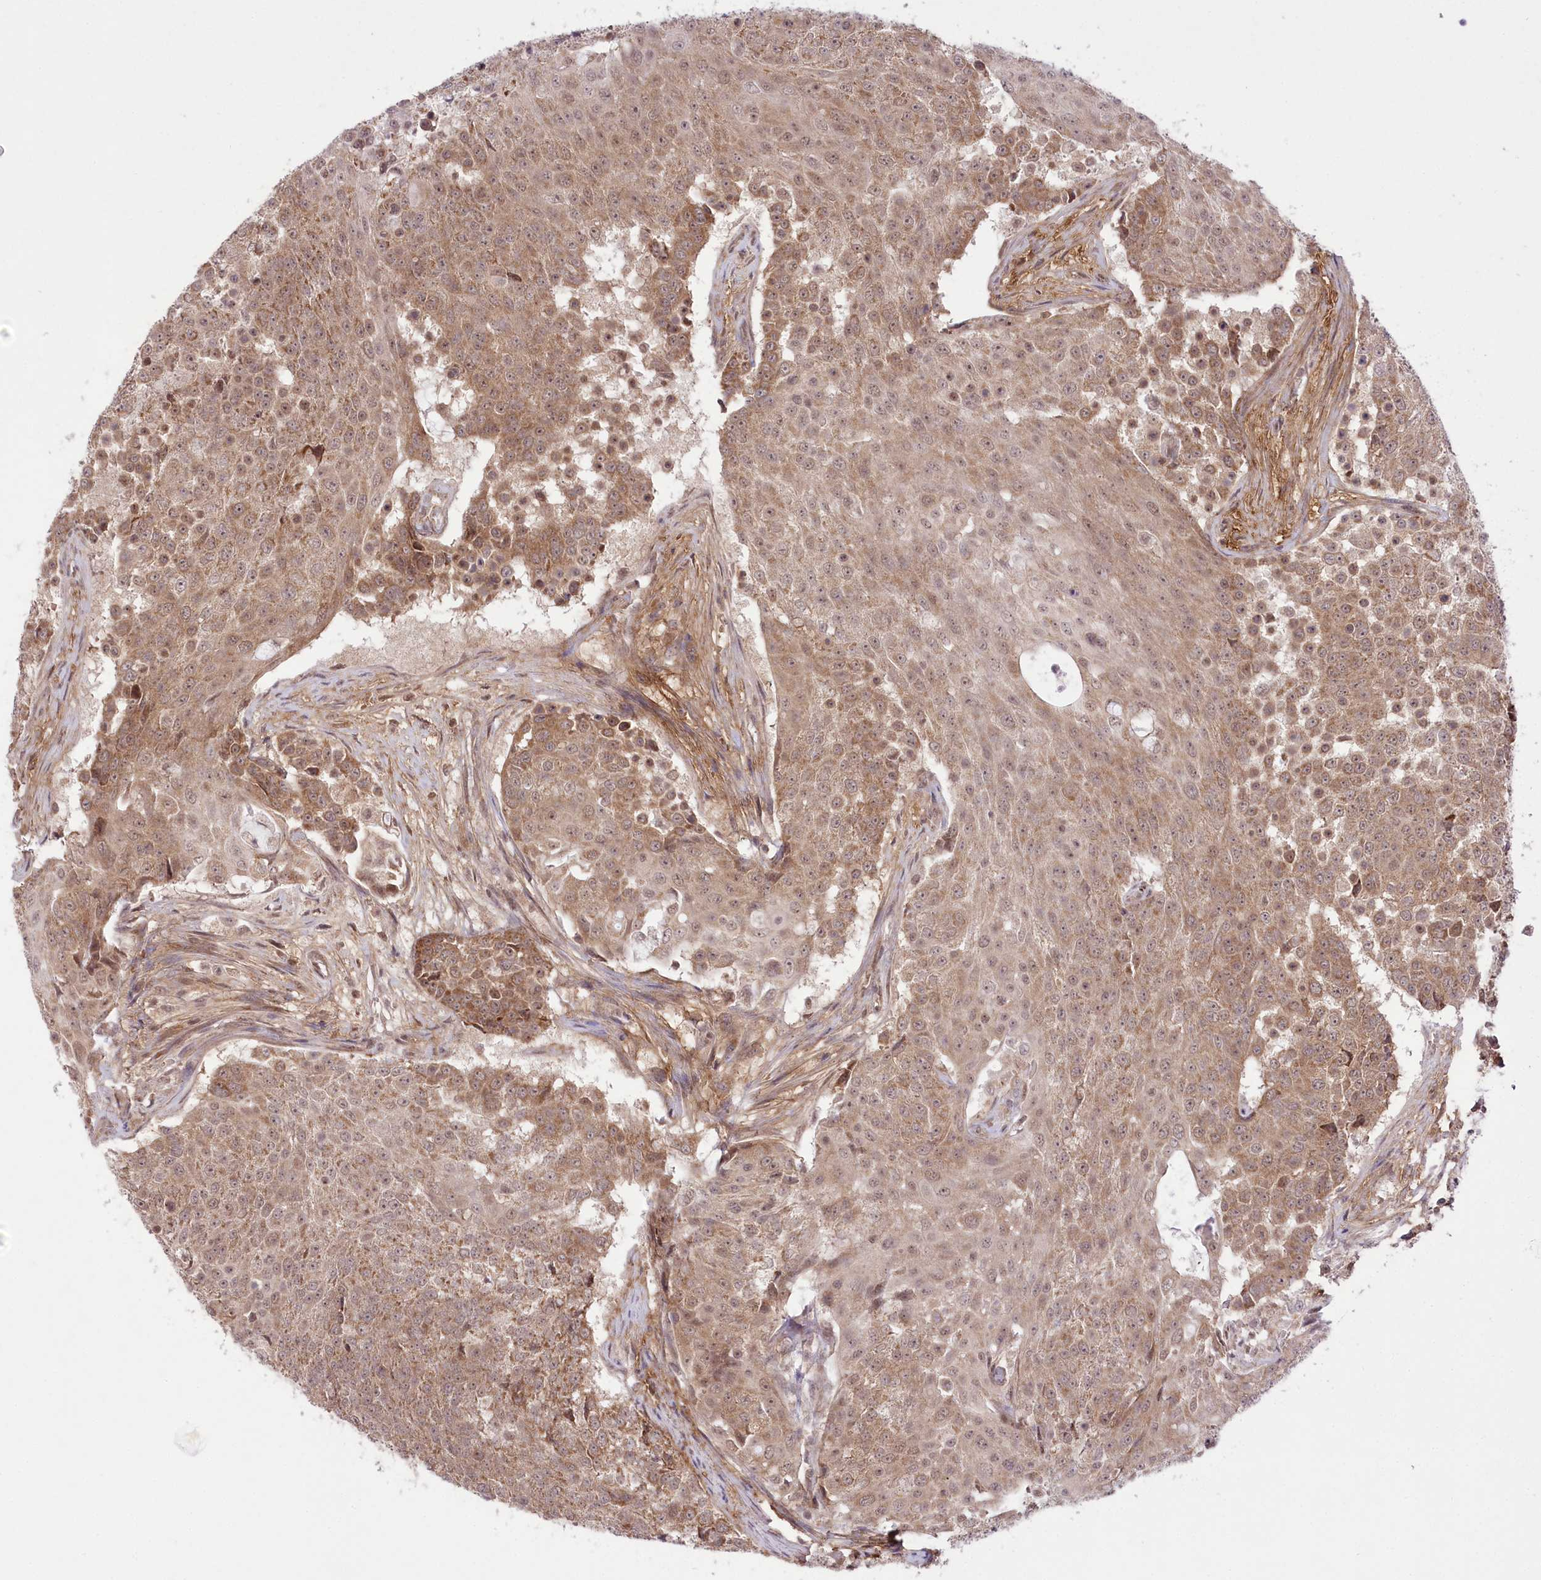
{"staining": {"intensity": "moderate", "quantity": ">75%", "location": "cytoplasmic/membranous"}, "tissue": "urothelial cancer", "cell_type": "Tumor cells", "image_type": "cancer", "snomed": [{"axis": "morphology", "description": "Urothelial carcinoma, High grade"}, {"axis": "topography", "description": "Urinary bladder"}], "caption": "Urothelial carcinoma (high-grade) stained for a protein displays moderate cytoplasmic/membranous positivity in tumor cells.", "gene": "ZMAT2", "patient": {"sex": "female", "age": 63}}